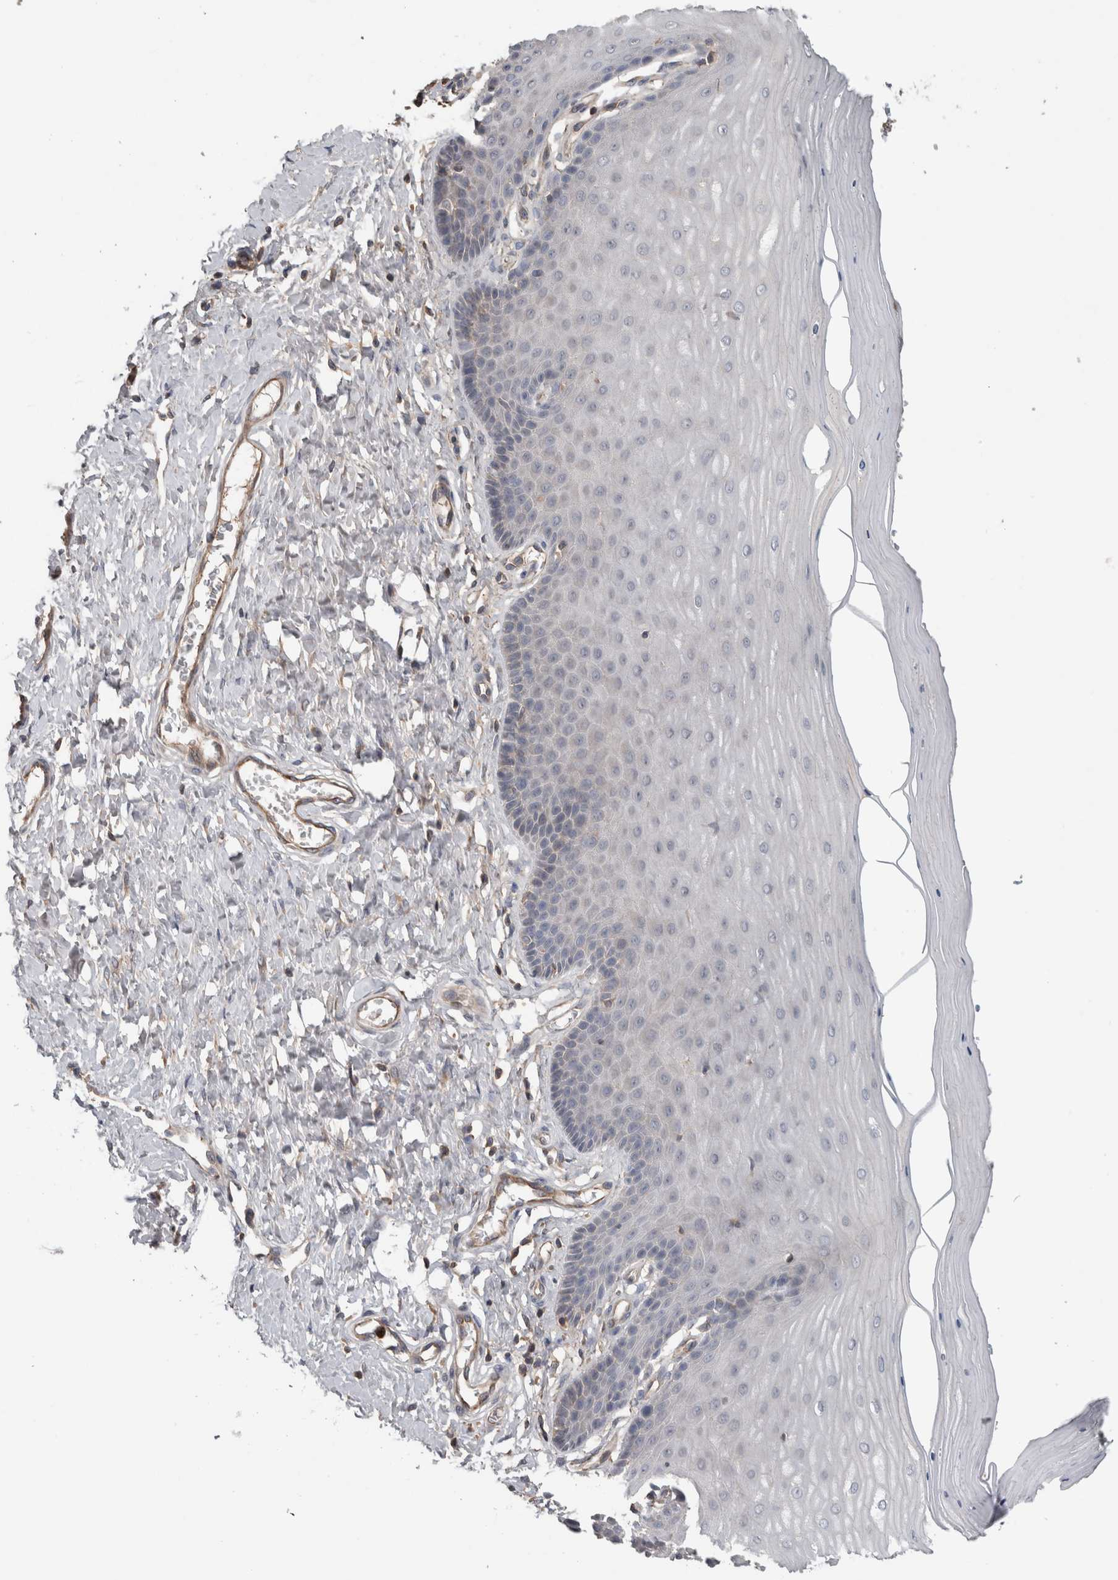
{"staining": {"intensity": "weak", "quantity": "<25%", "location": "cytoplasmic/membranous"}, "tissue": "cervix", "cell_type": "Squamous epithelial cells", "image_type": "normal", "snomed": [{"axis": "morphology", "description": "Normal tissue, NOS"}, {"axis": "topography", "description": "Cervix"}], "caption": "Immunohistochemistry (IHC) photomicrograph of unremarkable cervix: human cervix stained with DAB (3,3'-diaminobenzidine) reveals no significant protein expression in squamous epithelial cells.", "gene": "TARBP1", "patient": {"sex": "female", "age": 55}}